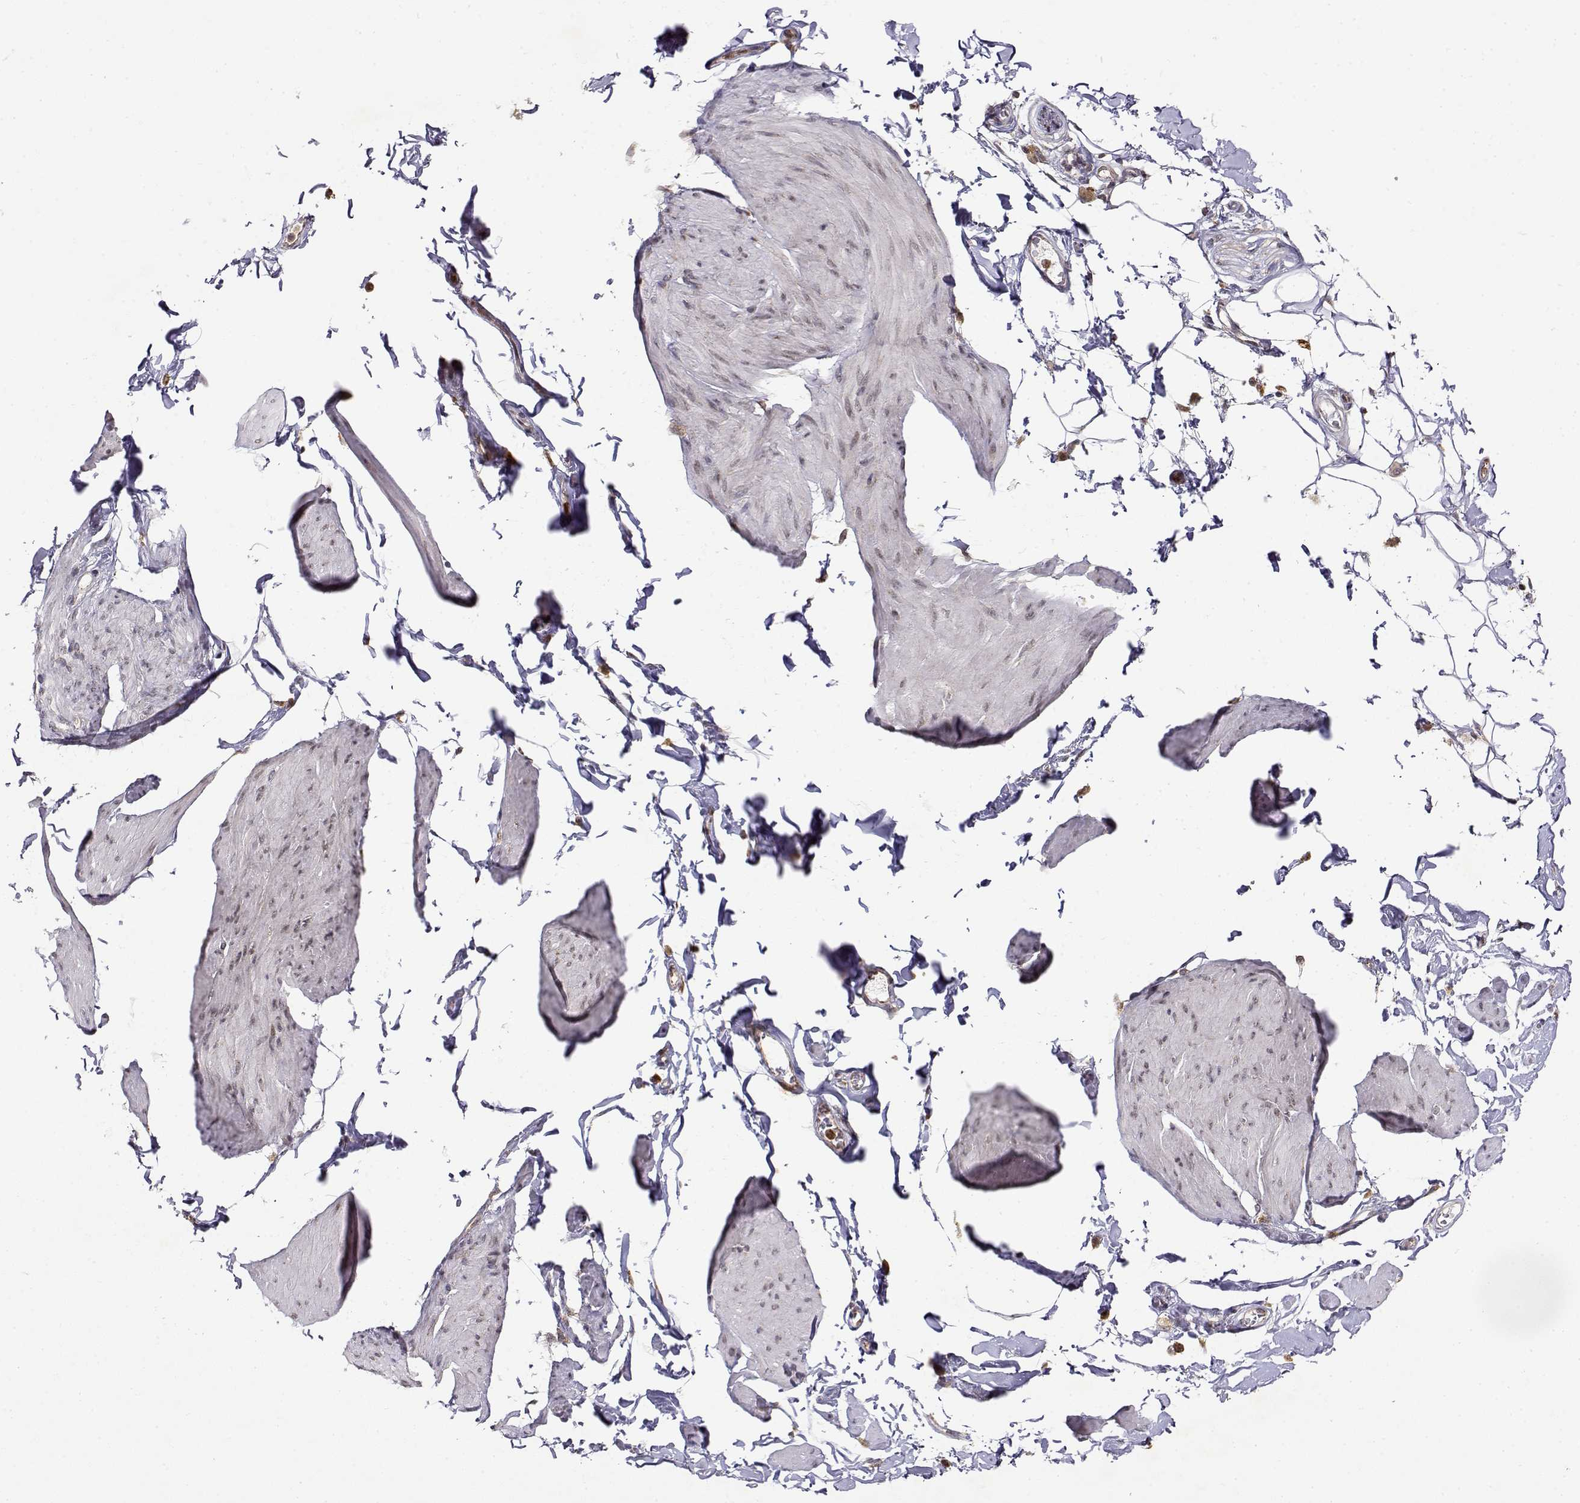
{"staining": {"intensity": "weak", "quantity": "<25%", "location": "nuclear"}, "tissue": "smooth muscle", "cell_type": "Smooth muscle cells", "image_type": "normal", "snomed": [{"axis": "morphology", "description": "Normal tissue, NOS"}, {"axis": "topography", "description": "Adipose tissue"}, {"axis": "topography", "description": "Smooth muscle"}, {"axis": "topography", "description": "Peripheral nerve tissue"}], "caption": "DAB immunohistochemical staining of normal smooth muscle displays no significant staining in smooth muscle cells.", "gene": "RNF13", "patient": {"sex": "male", "age": 83}}